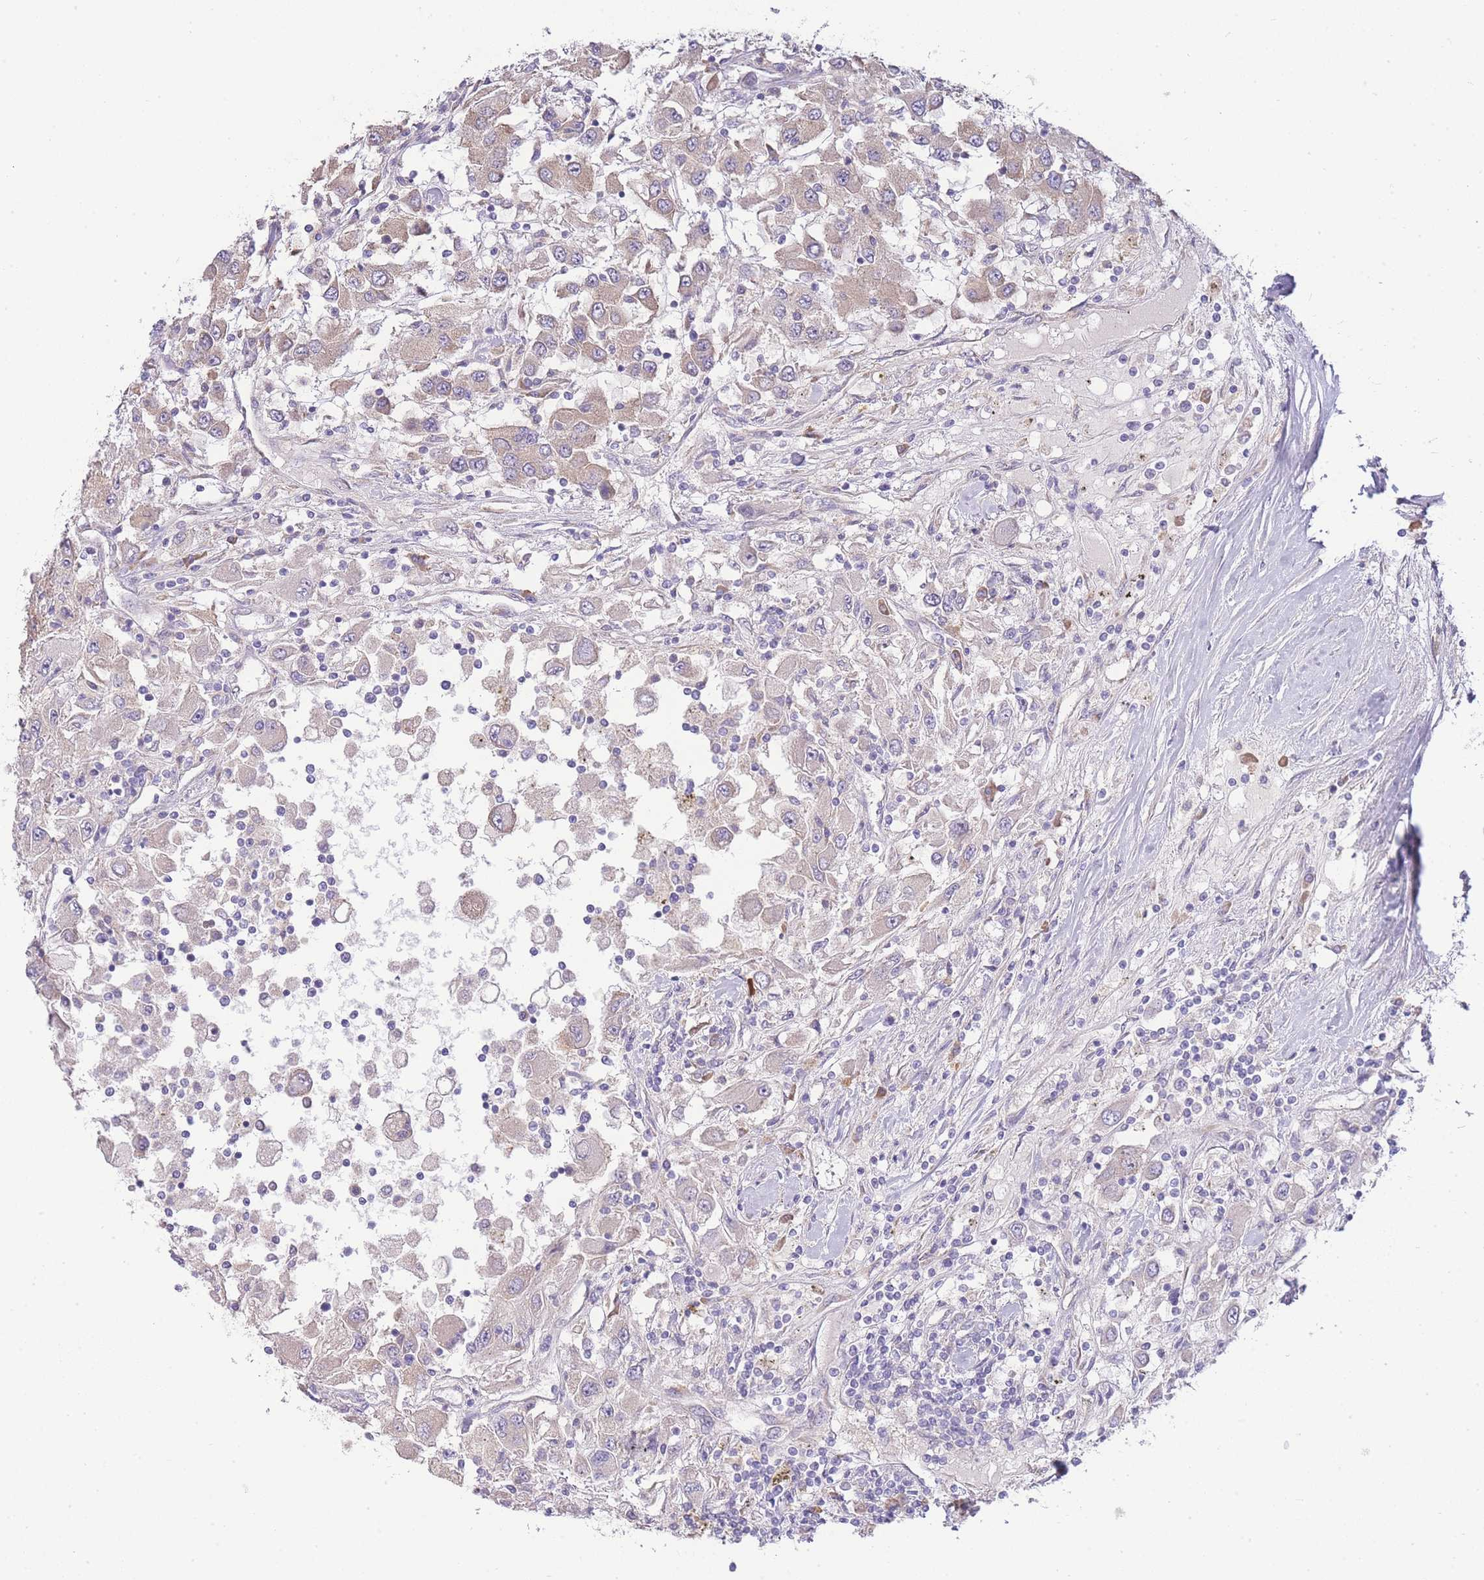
{"staining": {"intensity": "weak", "quantity": "<25%", "location": "cytoplasmic/membranous"}, "tissue": "renal cancer", "cell_type": "Tumor cells", "image_type": "cancer", "snomed": [{"axis": "morphology", "description": "Adenocarcinoma, NOS"}, {"axis": "topography", "description": "Kidney"}], "caption": "Renal adenocarcinoma was stained to show a protein in brown. There is no significant staining in tumor cells. The staining is performed using DAB (3,3'-diaminobenzidine) brown chromogen with nuclei counter-stained in using hematoxylin.", "gene": "BEX1", "patient": {"sex": "female", "age": 67}}